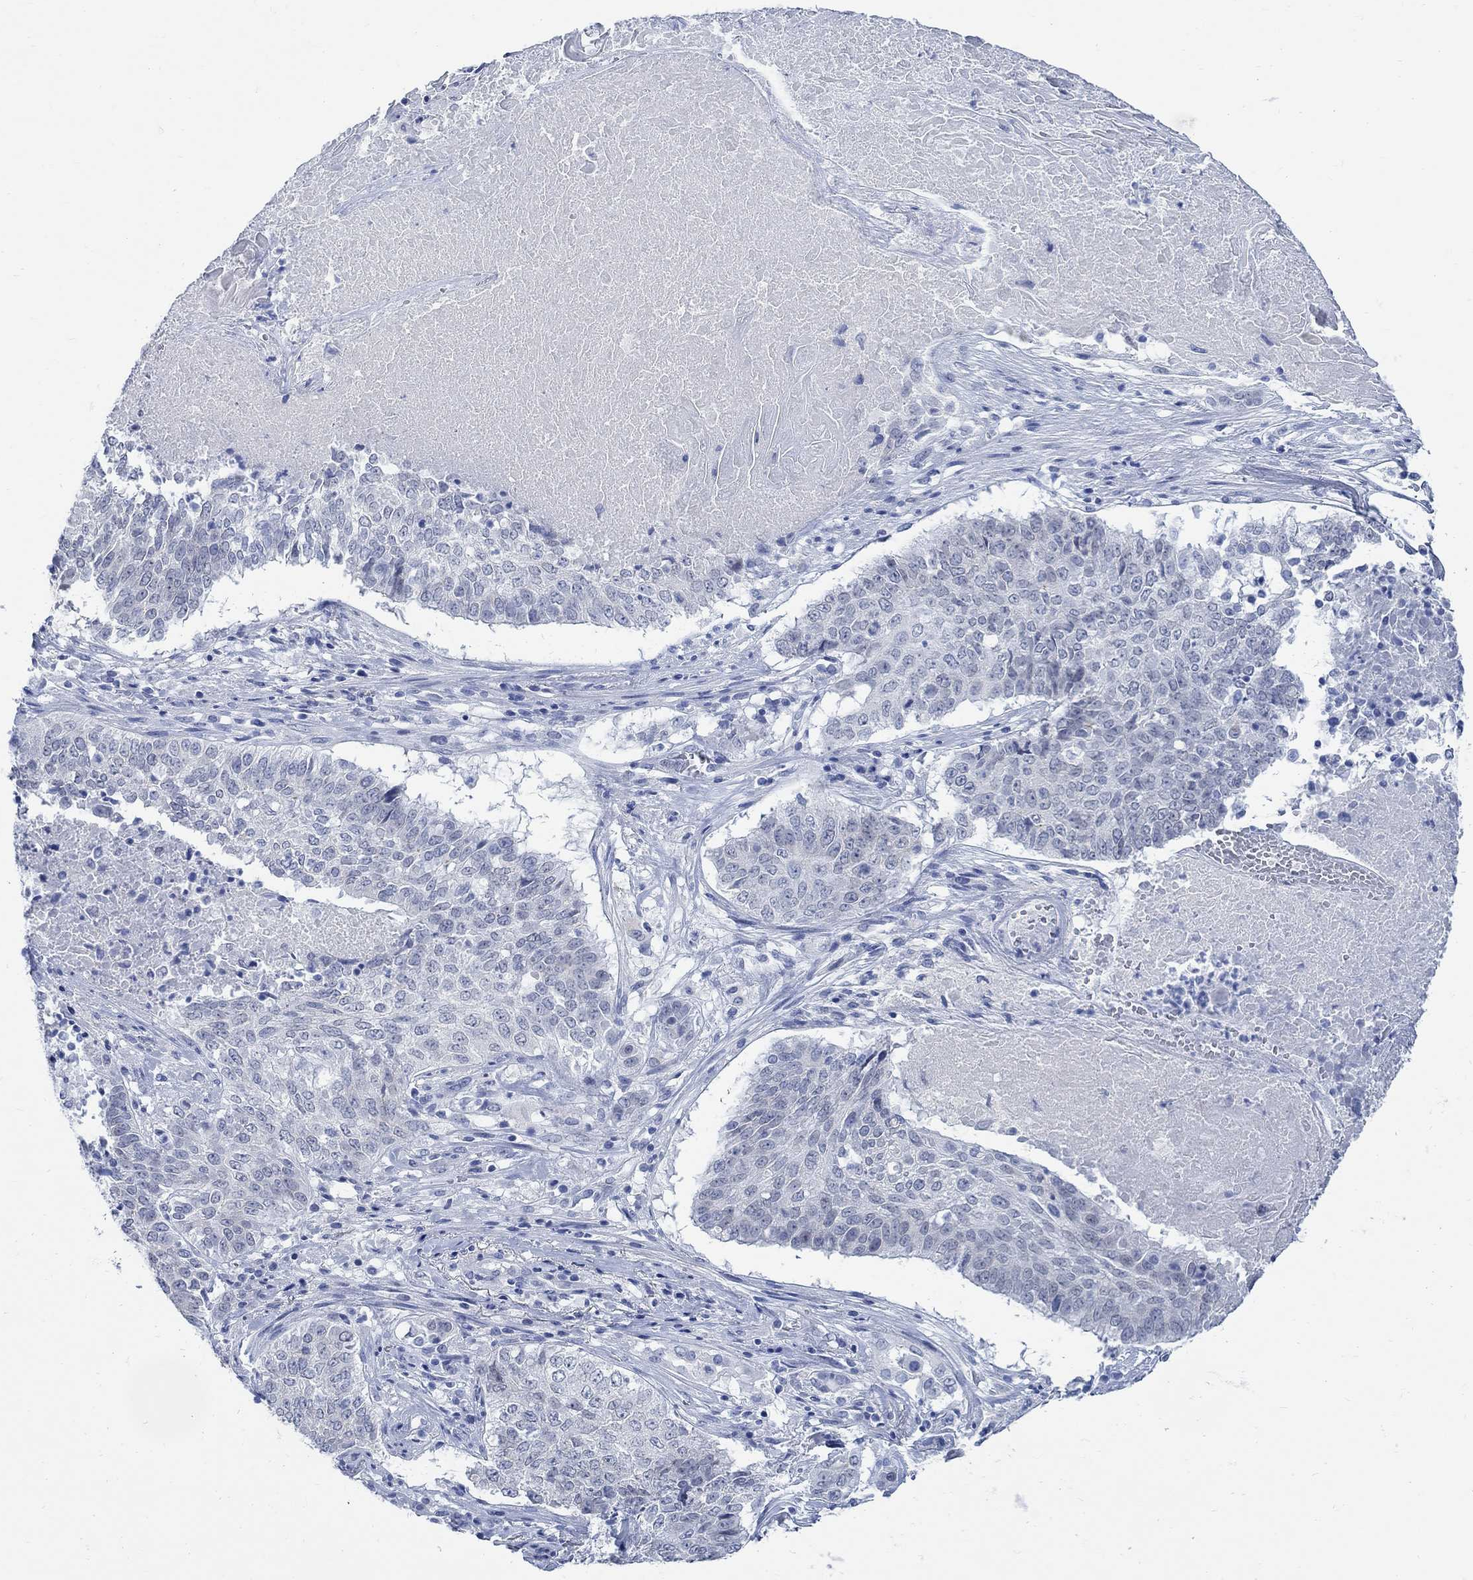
{"staining": {"intensity": "negative", "quantity": "none", "location": "none"}, "tissue": "lung cancer", "cell_type": "Tumor cells", "image_type": "cancer", "snomed": [{"axis": "morphology", "description": "Squamous cell carcinoma, NOS"}, {"axis": "topography", "description": "Lung"}], "caption": "This is an immunohistochemistry (IHC) micrograph of human lung squamous cell carcinoma. There is no positivity in tumor cells.", "gene": "CAMK2N1", "patient": {"sex": "male", "age": 64}}